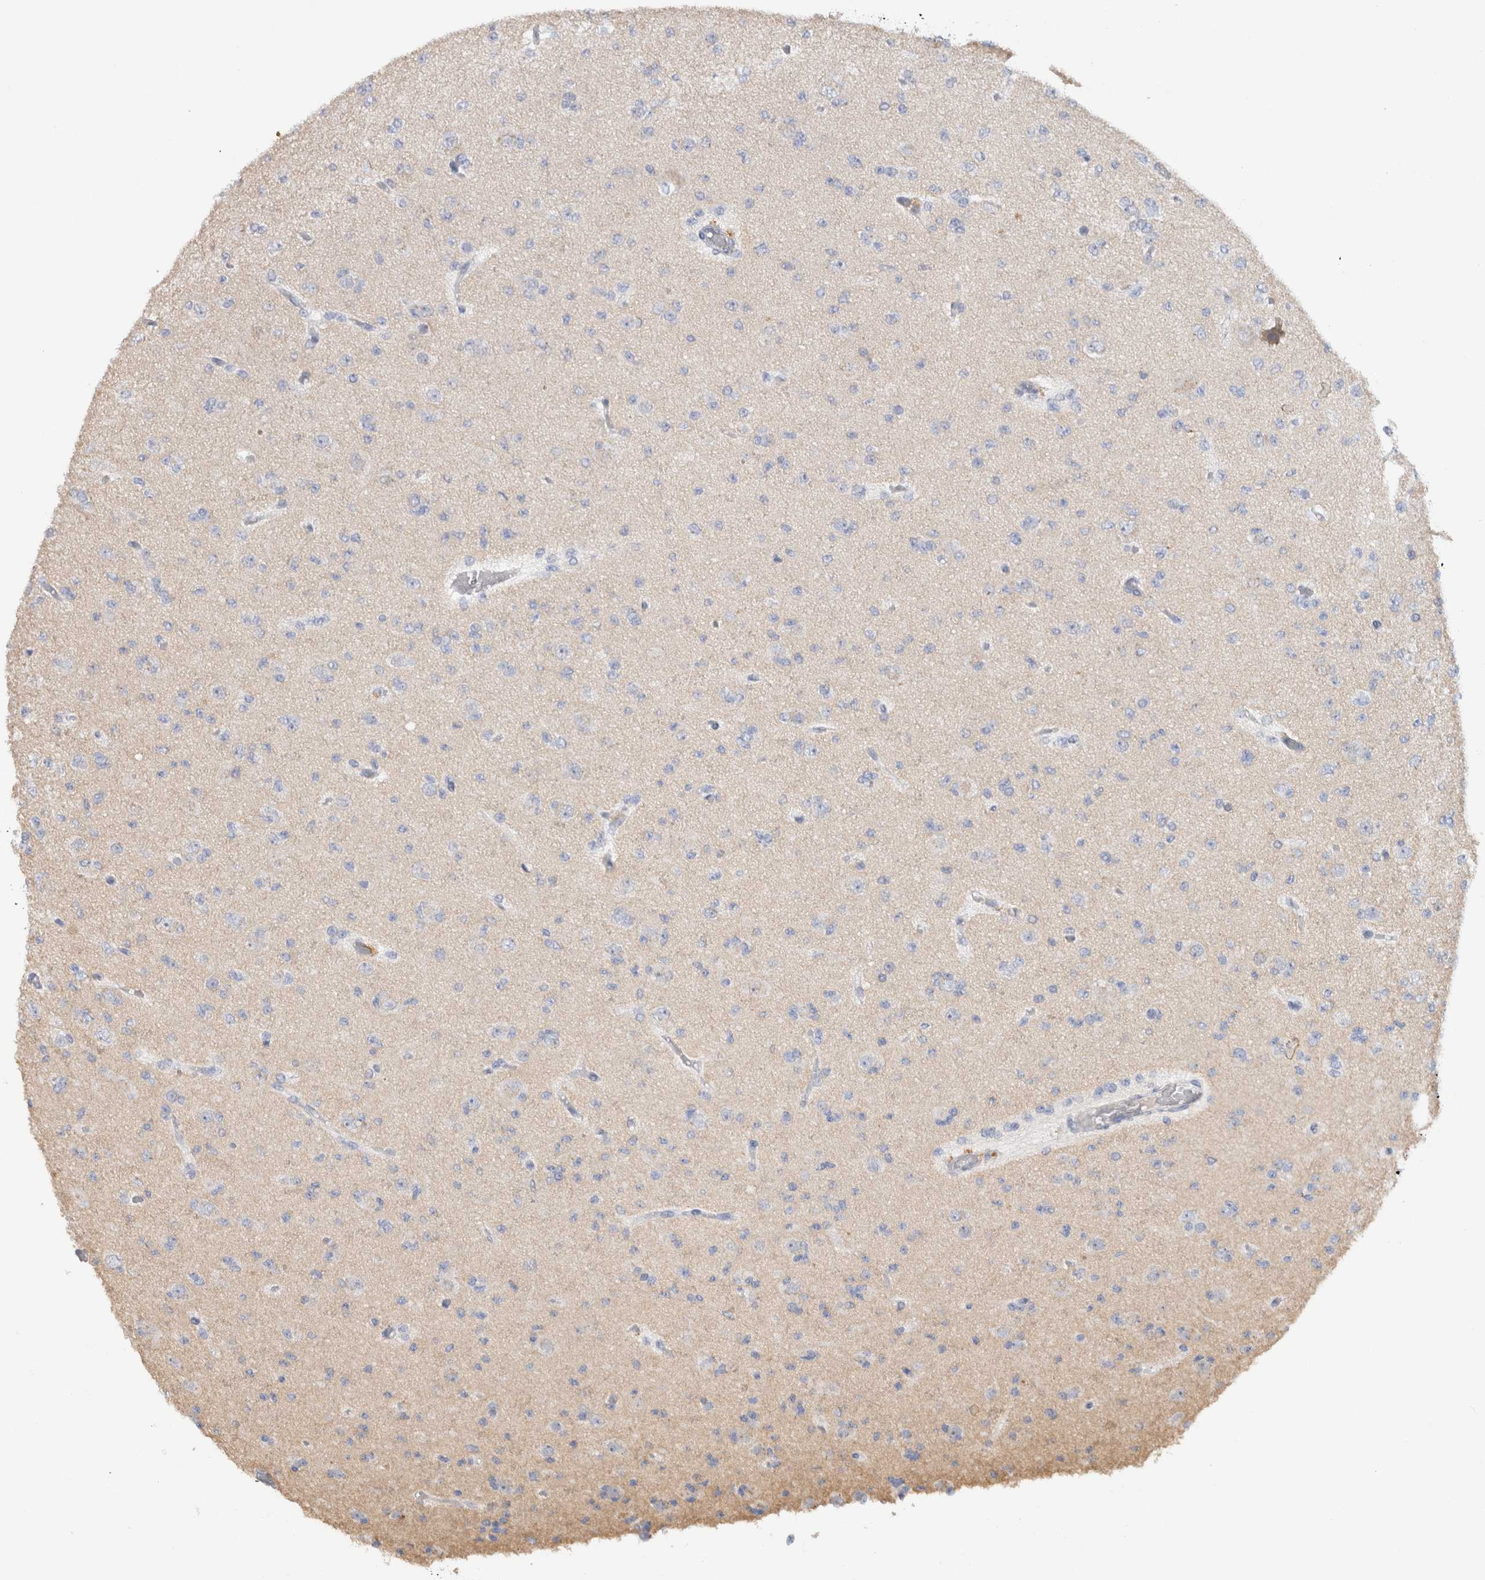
{"staining": {"intensity": "negative", "quantity": "none", "location": "none"}, "tissue": "glioma", "cell_type": "Tumor cells", "image_type": "cancer", "snomed": [{"axis": "morphology", "description": "Glioma, malignant, Low grade"}, {"axis": "topography", "description": "Brain"}], "caption": "Human glioma stained for a protein using immunohistochemistry (IHC) exhibits no expression in tumor cells.", "gene": "GAS1", "patient": {"sex": "female", "age": 22}}